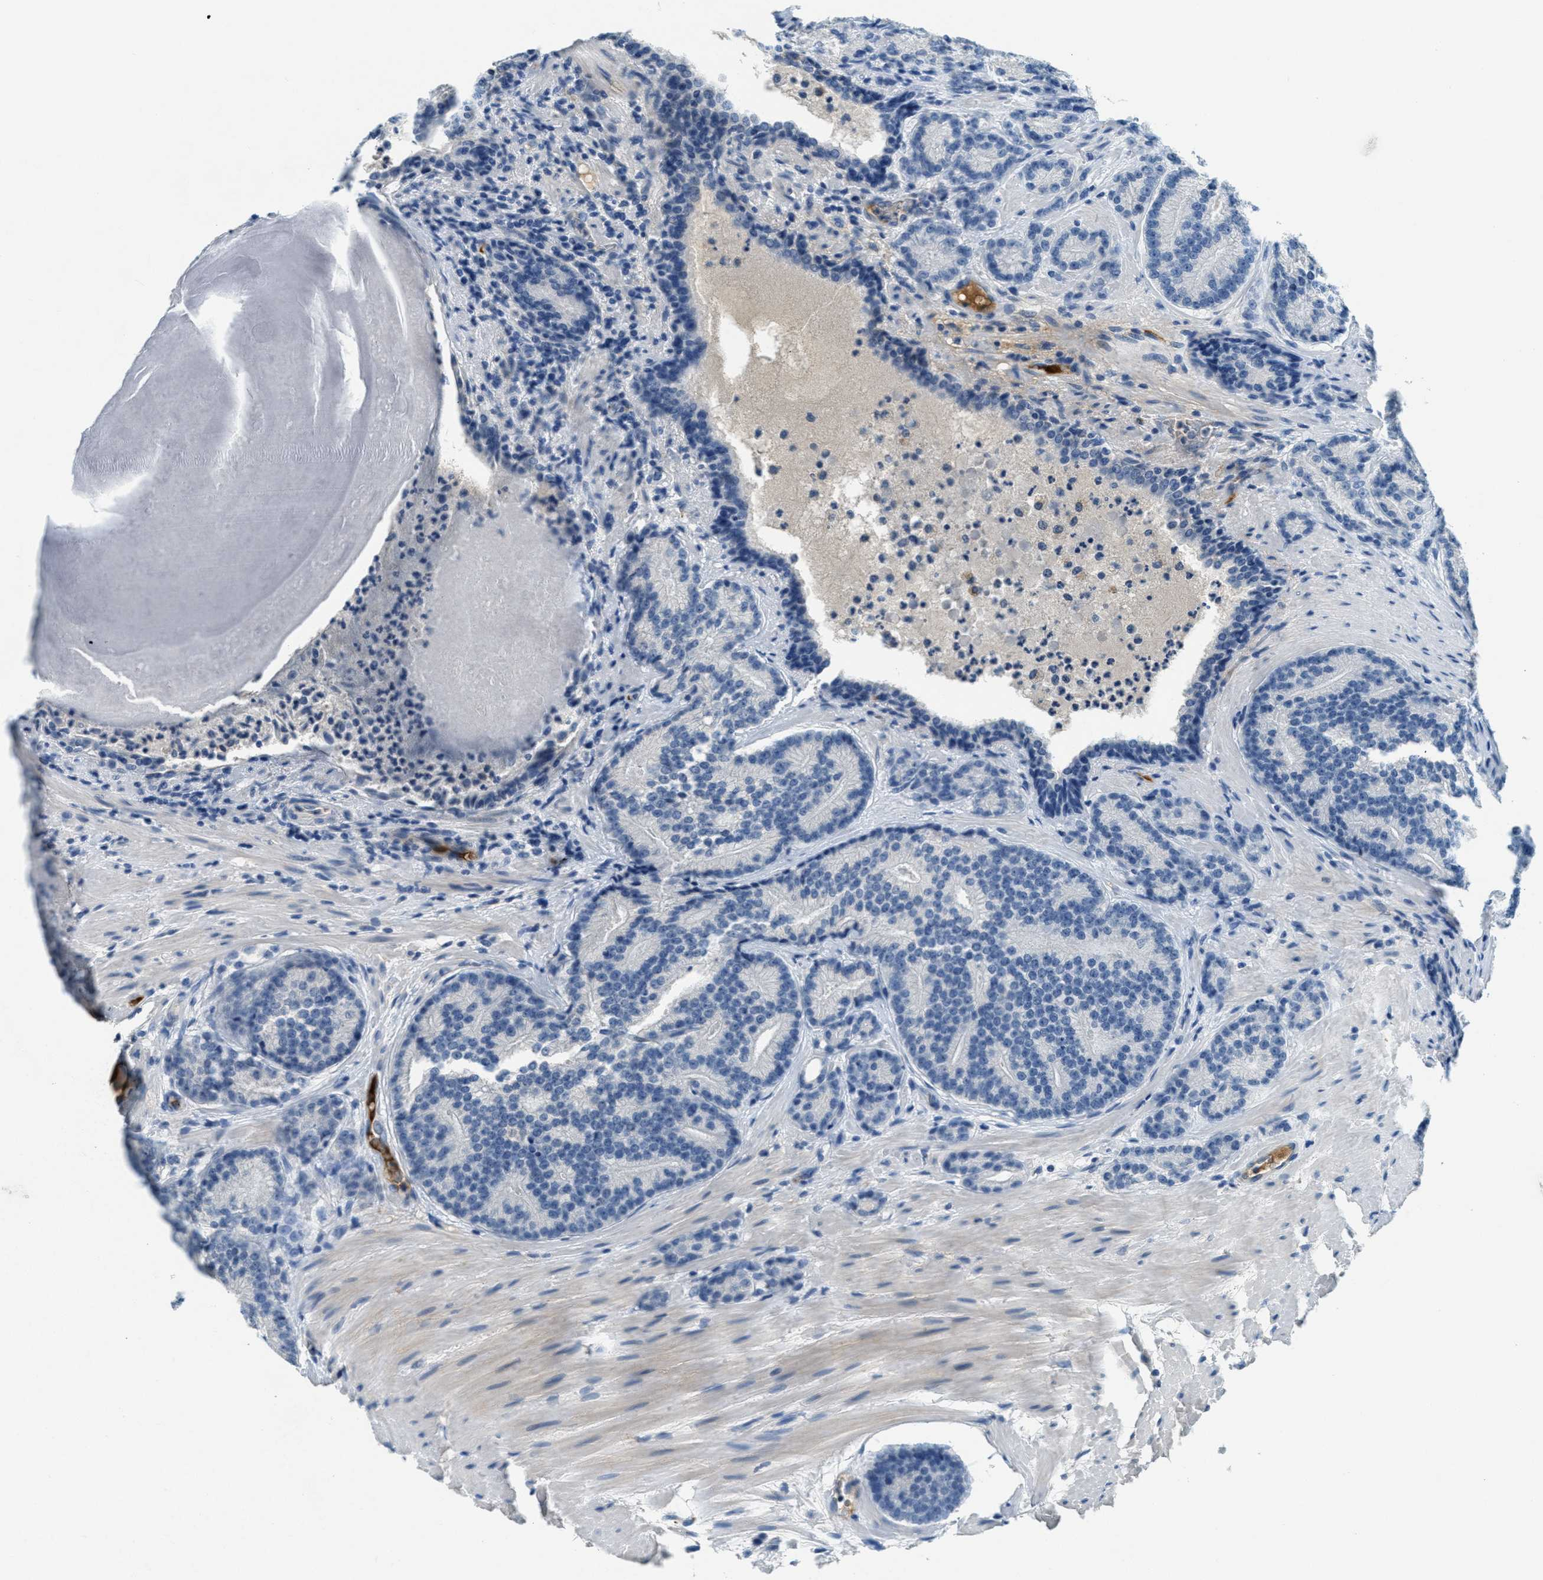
{"staining": {"intensity": "negative", "quantity": "none", "location": "none"}, "tissue": "prostate cancer", "cell_type": "Tumor cells", "image_type": "cancer", "snomed": [{"axis": "morphology", "description": "Adenocarcinoma, High grade"}, {"axis": "topography", "description": "Prostate"}], "caption": "Tumor cells are negative for brown protein staining in adenocarcinoma (high-grade) (prostate). Brightfield microscopy of immunohistochemistry stained with DAB (3,3'-diaminobenzidine) (brown) and hematoxylin (blue), captured at high magnification.", "gene": "A2M", "patient": {"sex": "male", "age": 61}}